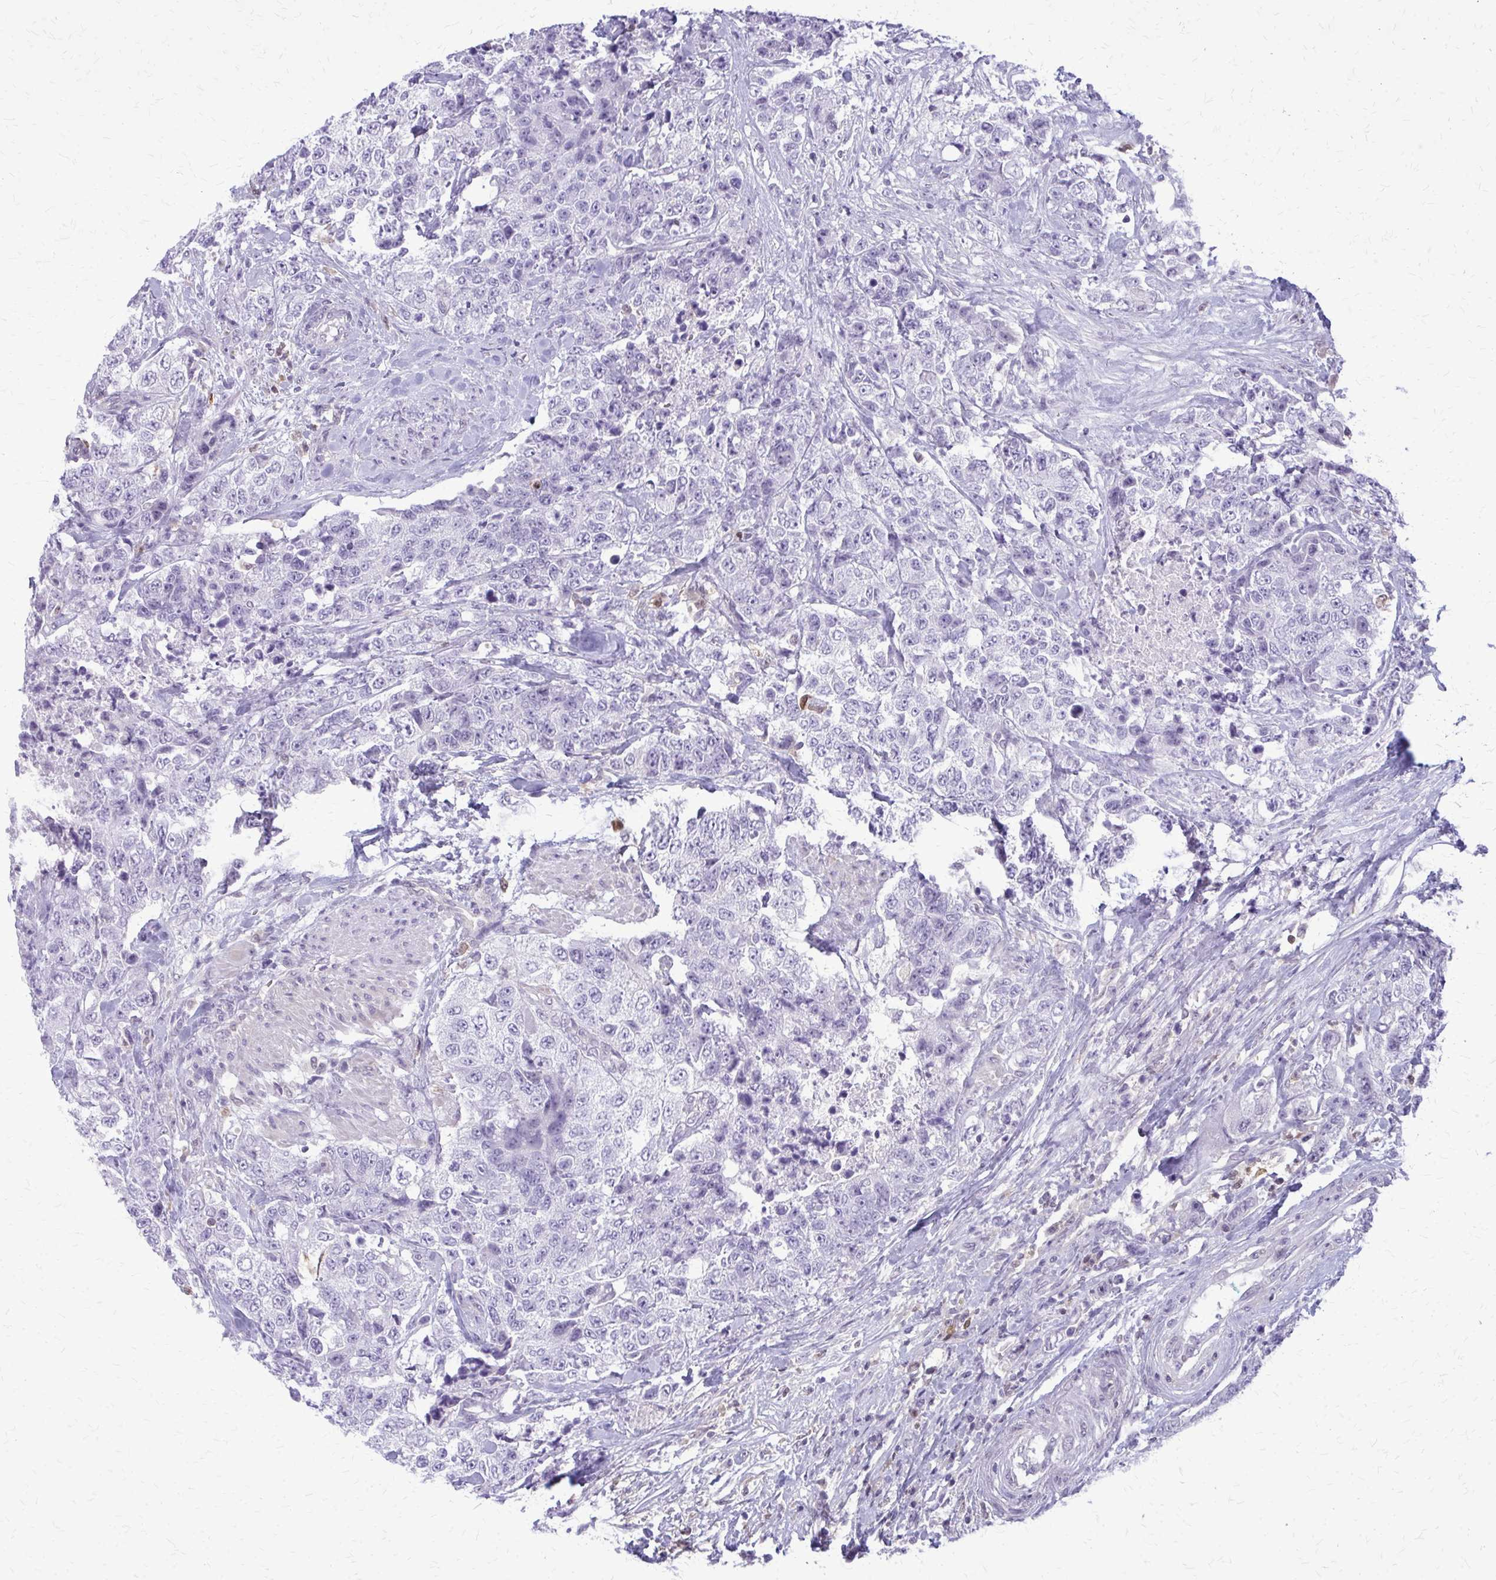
{"staining": {"intensity": "negative", "quantity": "none", "location": "none"}, "tissue": "urothelial cancer", "cell_type": "Tumor cells", "image_type": "cancer", "snomed": [{"axis": "morphology", "description": "Urothelial carcinoma, High grade"}, {"axis": "topography", "description": "Urinary bladder"}], "caption": "IHC photomicrograph of neoplastic tissue: high-grade urothelial carcinoma stained with DAB reveals no significant protein staining in tumor cells.", "gene": "GLRX", "patient": {"sex": "female", "age": 78}}